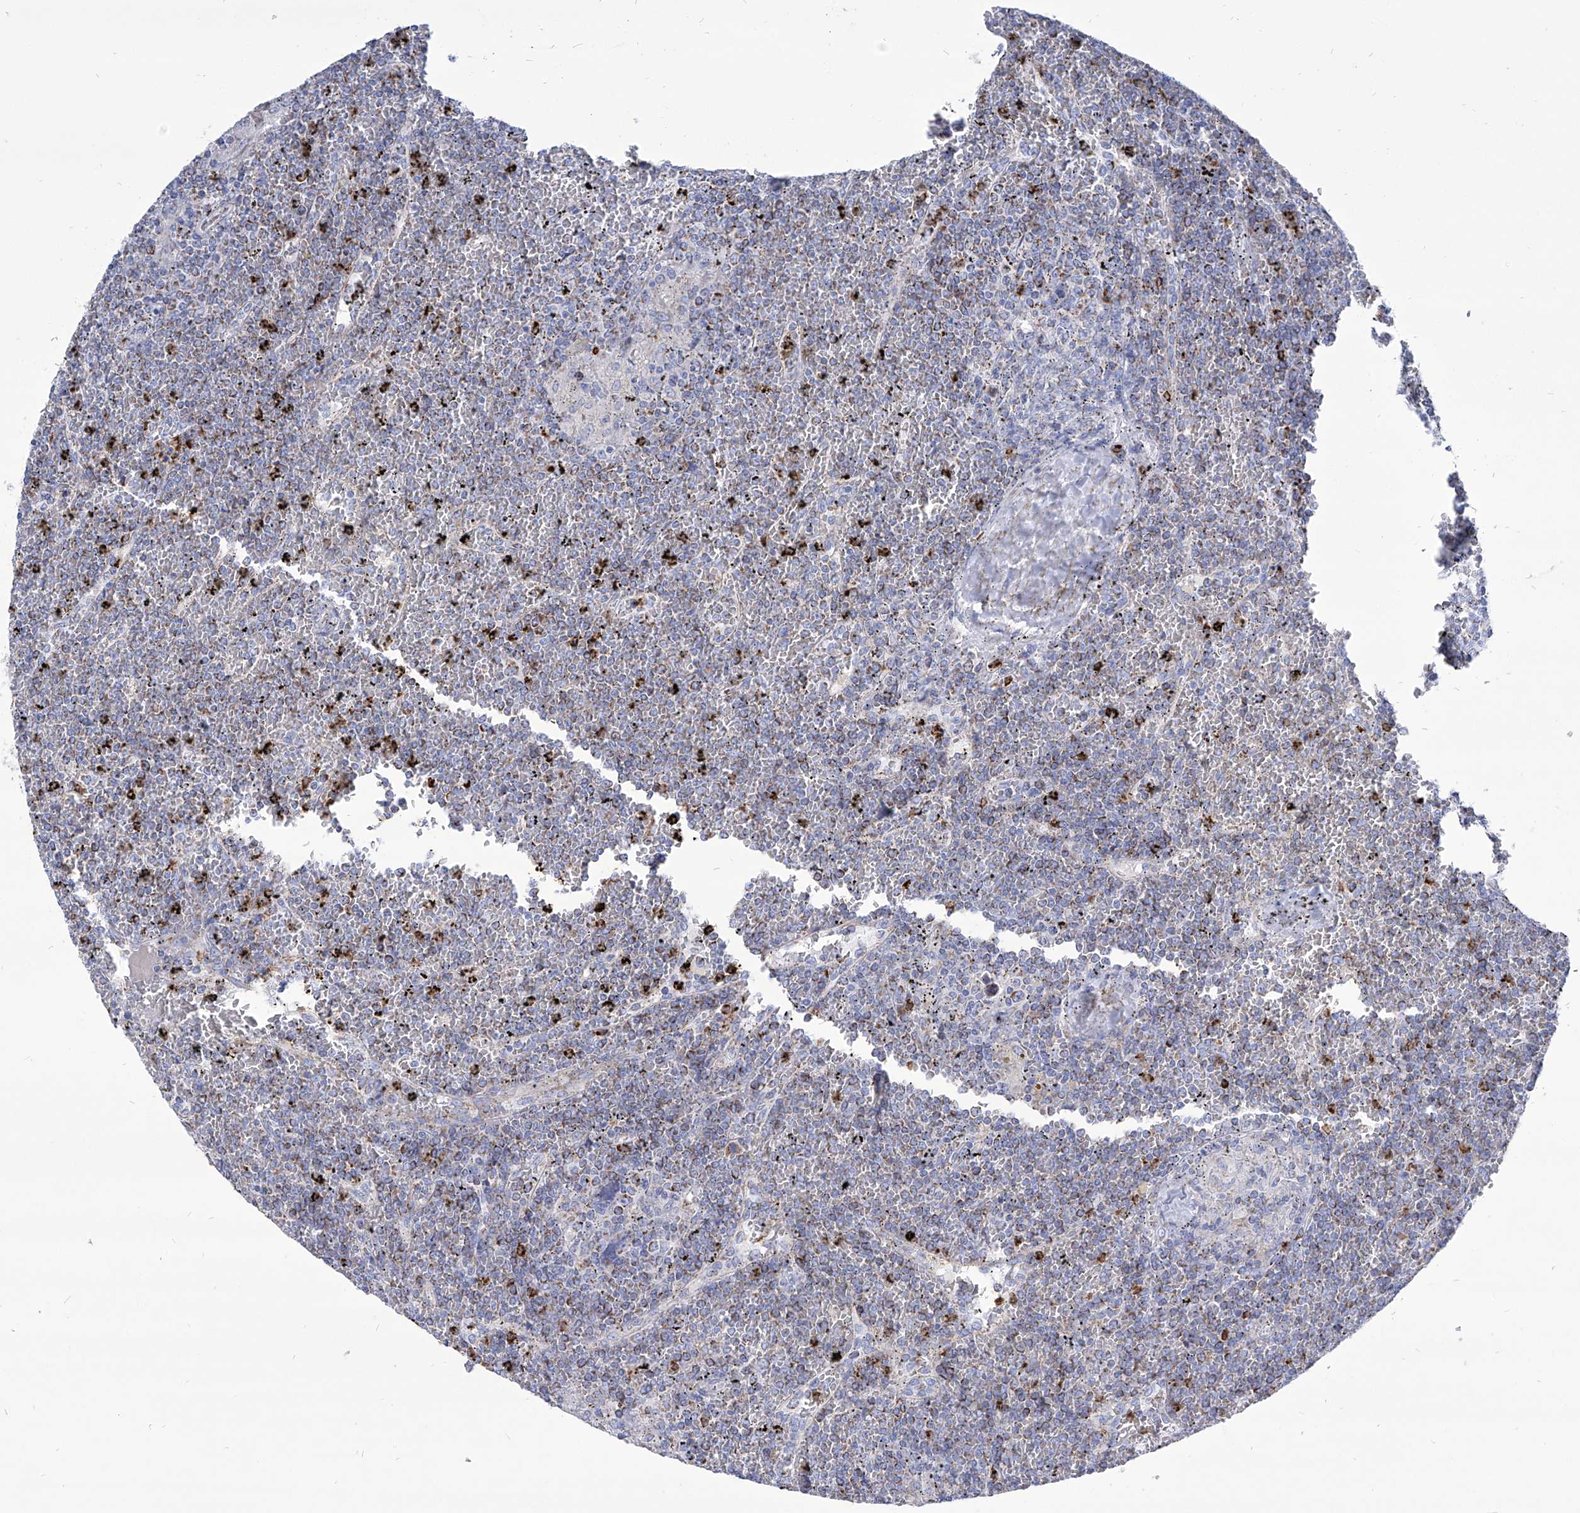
{"staining": {"intensity": "negative", "quantity": "none", "location": "none"}, "tissue": "lymphoma", "cell_type": "Tumor cells", "image_type": "cancer", "snomed": [{"axis": "morphology", "description": "Malignant lymphoma, non-Hodgkin's type, Low grade"}, {"axis": "topography", "description": "Spleen"}], "caption": "This micrograph is of lymphoma stained with immunohistochemistry to label a protein in brown with the nuclei are counter-stained blue. There is no positivity in tumor cells.", "gene": "COQ3", "patient": {"sex": "female", "age": 19}}